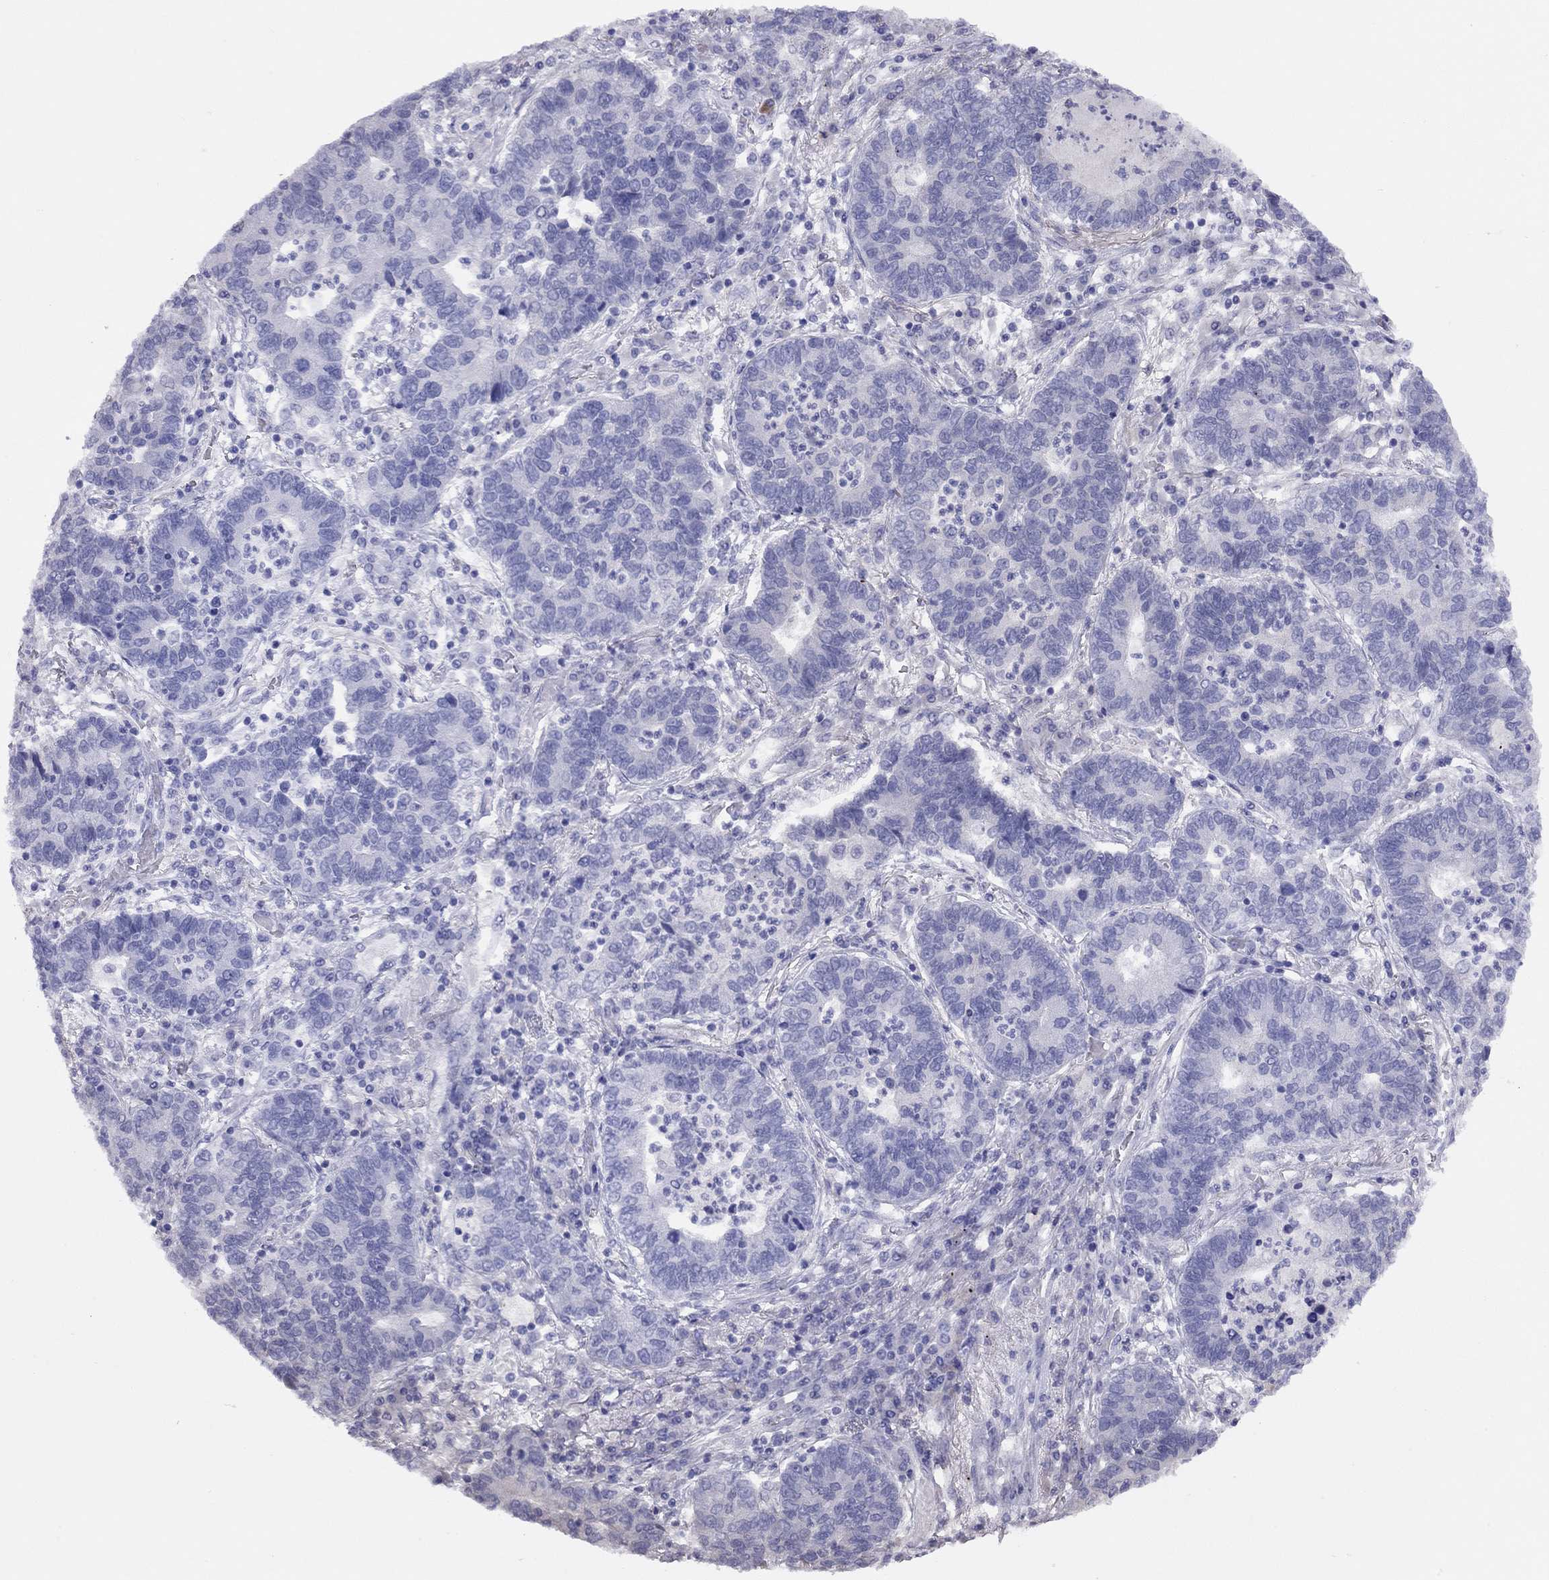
{"staining": {"intensity": "negative", "quantity": "none", "location": "none"}, "tissue": "lung cancer", "cell_type": "Tumor cells", "image_type": "cancer", "snomed": [{"axis": "morphology", "description": "Adenocarcinoma, NOS"}, {"axis": "topography", "description": "Lung"}], "caption": "Immunohistochemical staining of adenocarcinoma (lung) shows no significant expression in tumor cells.", "gene": "GRIA2", "patient": {"sex": "female", "age": 57}}